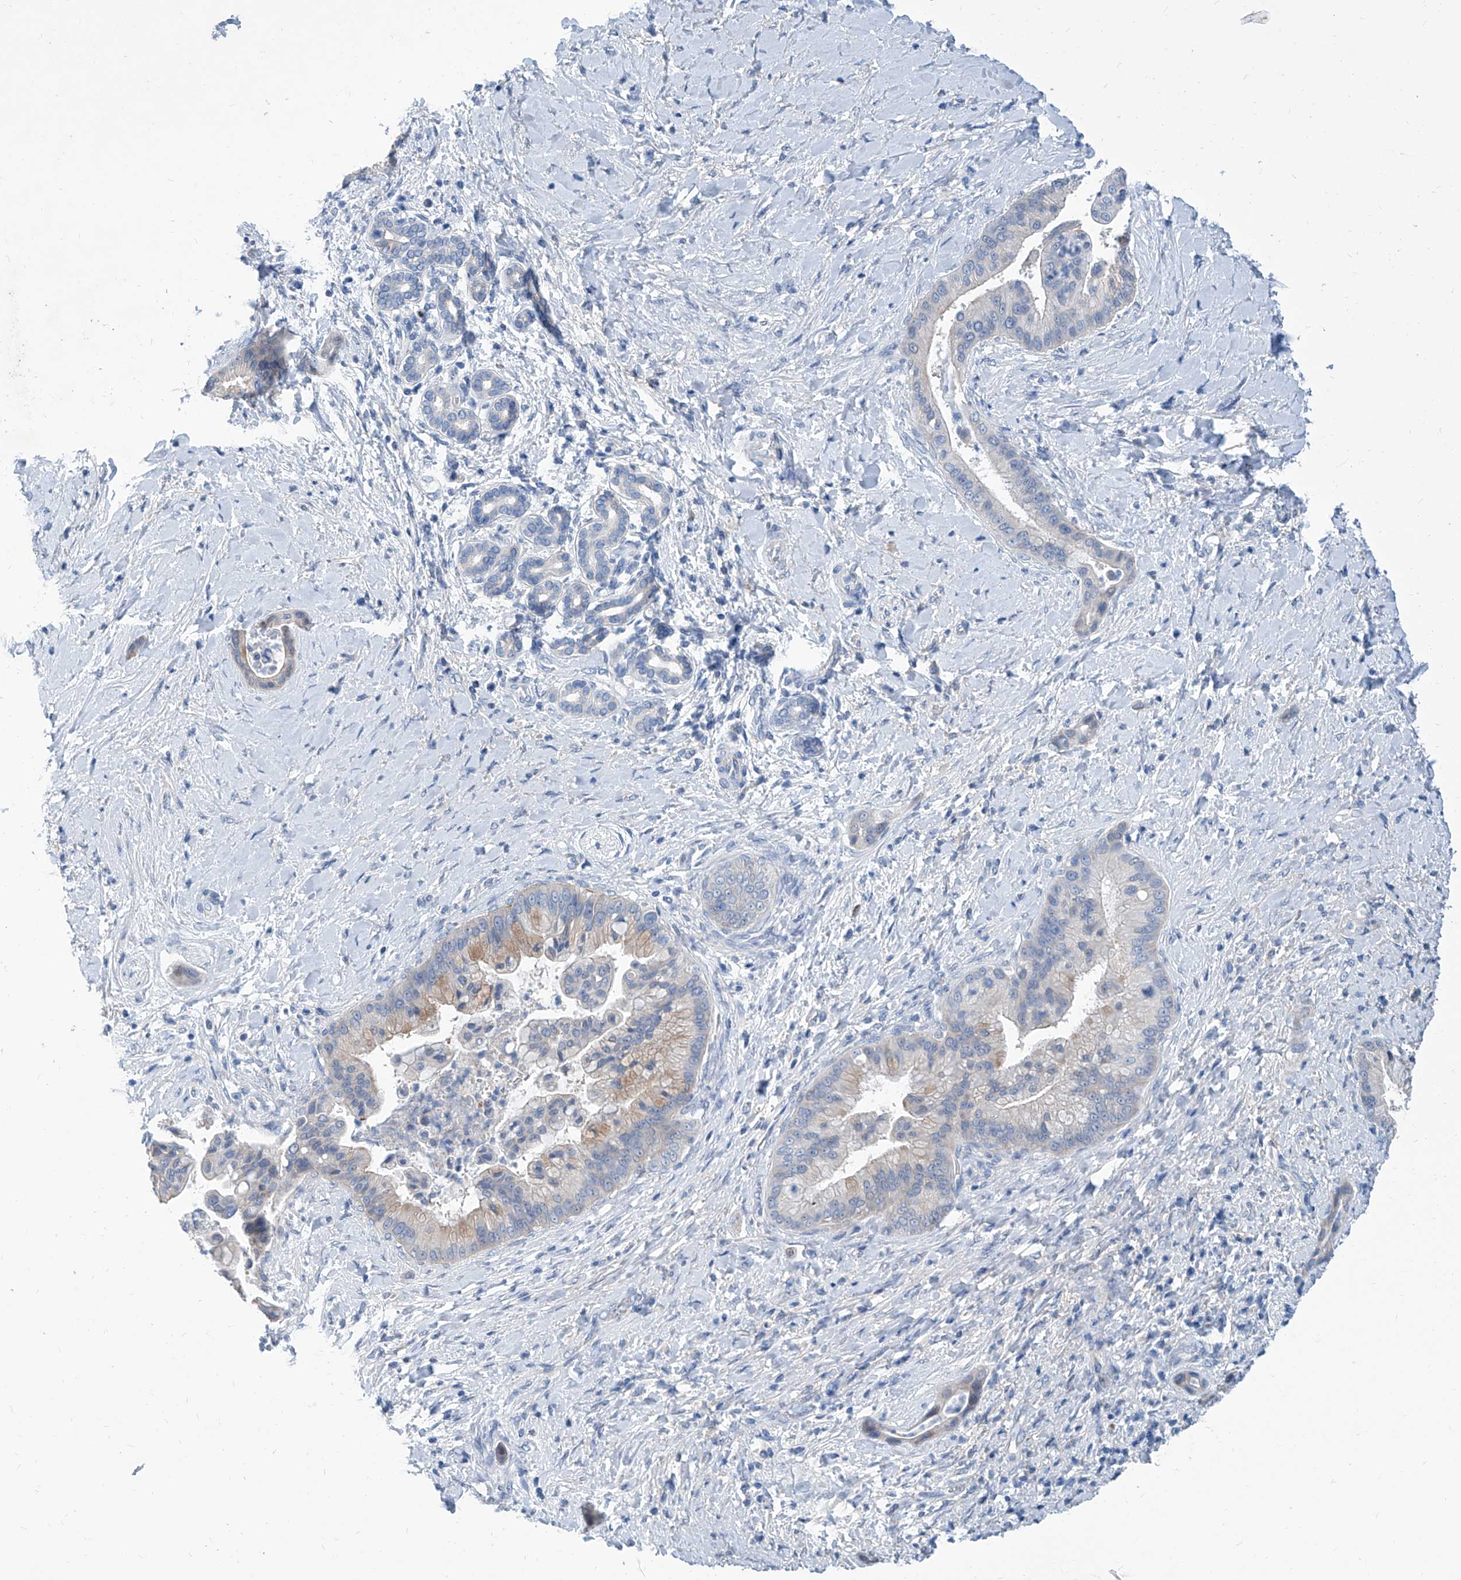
{"staining": {"intensity": "moderate", "quantity": "<25%", "location": "cytoplasmic/membranous"}, "tissue": "liver cancer", "cell_type": "Tumor cells", "image_type": "cancer", "snomed": [{"axis": "morphology", "description": "Cholangiocarcinoma"}, {"axis": "topography", "description": "Liver"}], "caption": "Protein analysis of liver cancer tissue demonstrates moderate cytoplasmic/membranous staining in about <25% of tumor cells. Ihc stains the protein of interest in brown and the nuclei are stained blue.", "gene": "ZNF519", "patient": {"sex": "female", "age": 54}}